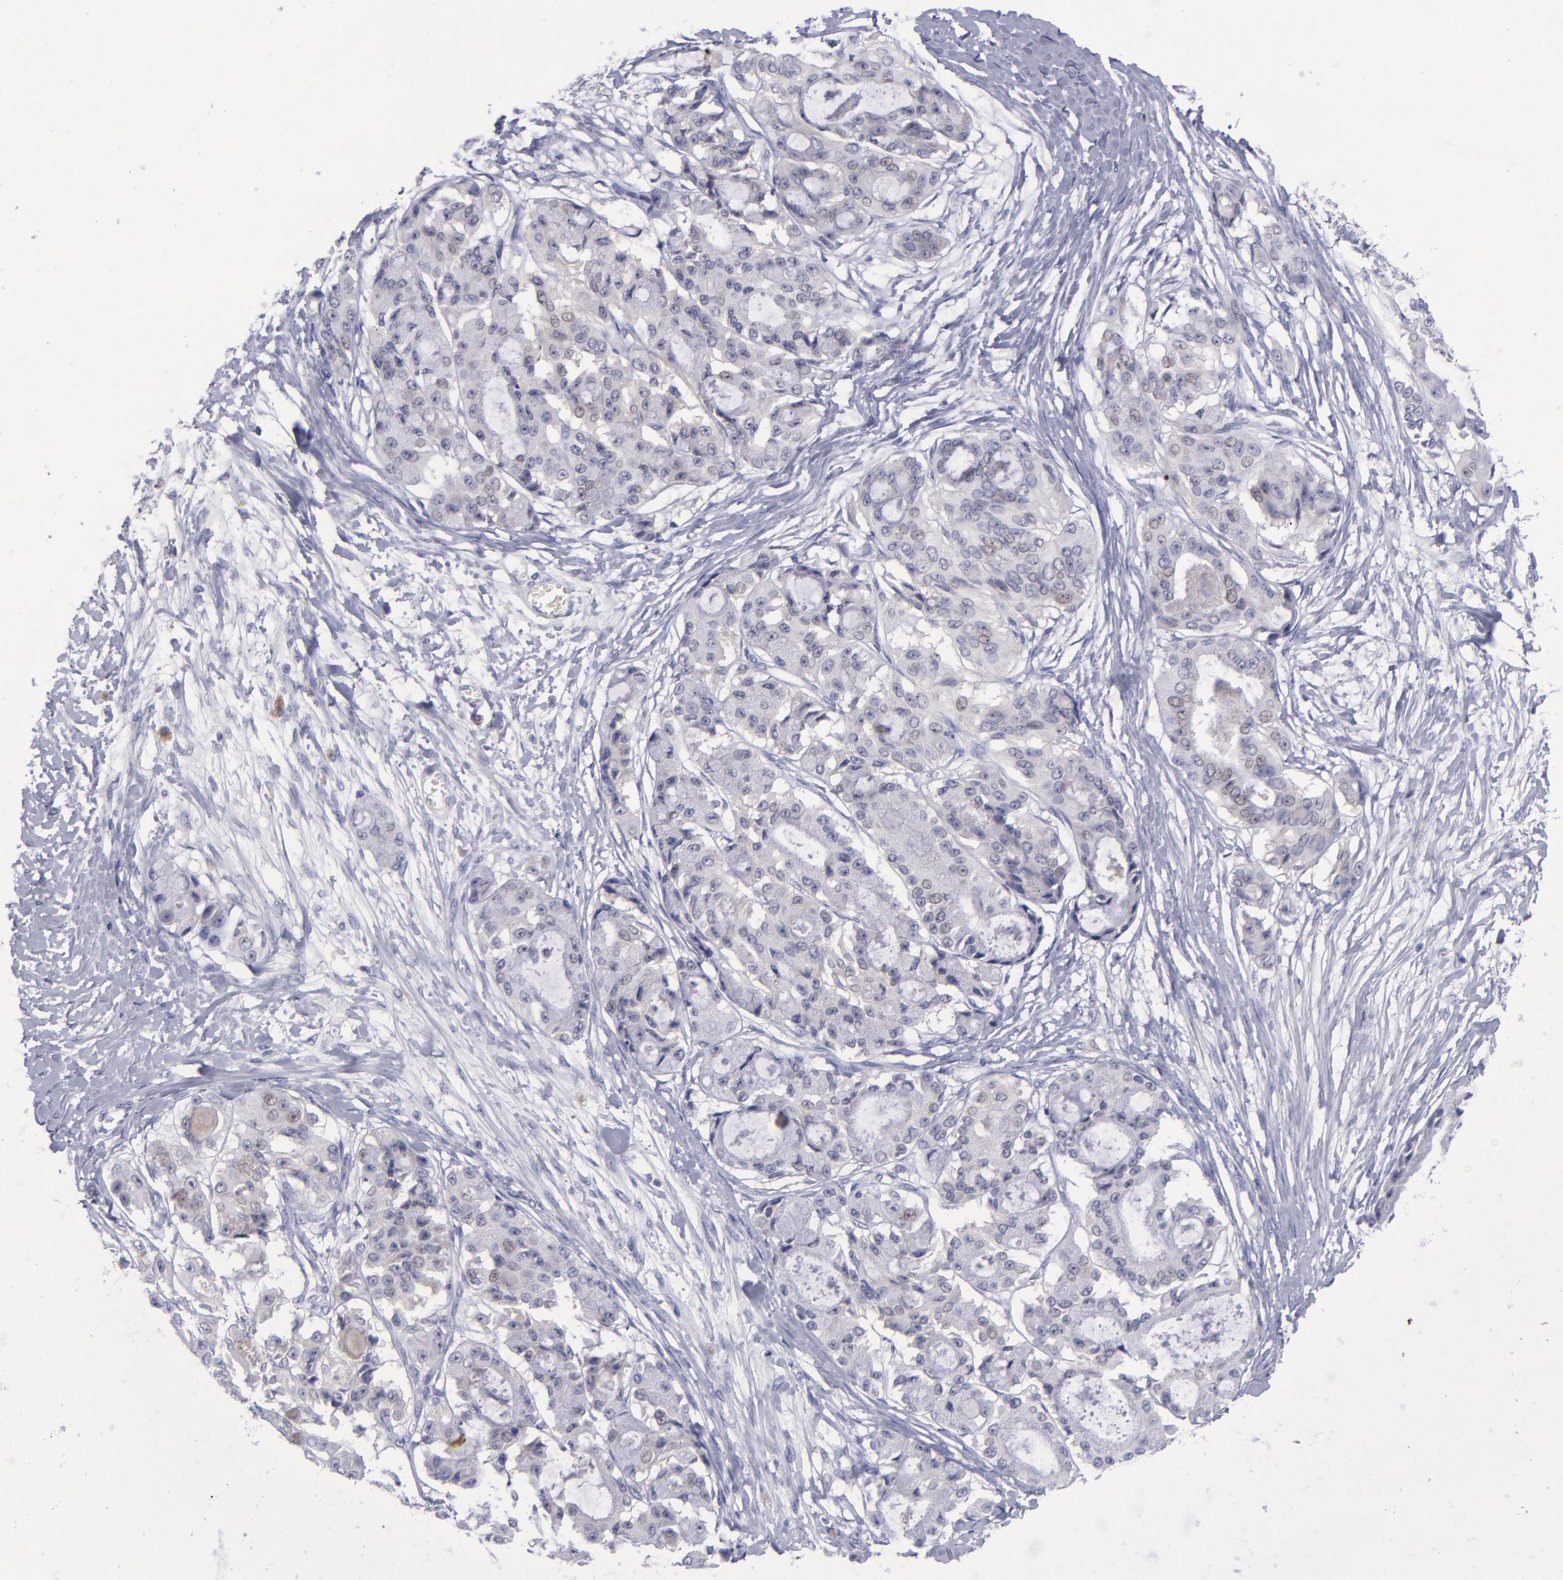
{"staining": {"intensity": "negative", "quantity": "none", "location": "none"}, "tissue": "ovarian cancer", "cell_type": "Tumor cells", "image_type": "cancer", "snomed": [{"axis": "morphology", "description": "Carcinoma, endometroid"}, {"axis": "topography", "description": "Ovary"}], "caption": "Ovarian cancer (endometroid carcinoma) stained for a protein using immunohistochemistry reveals no positivity tumor cells.", "gene": "EVPL", "patient": {"sex": "female", "age": 61}}